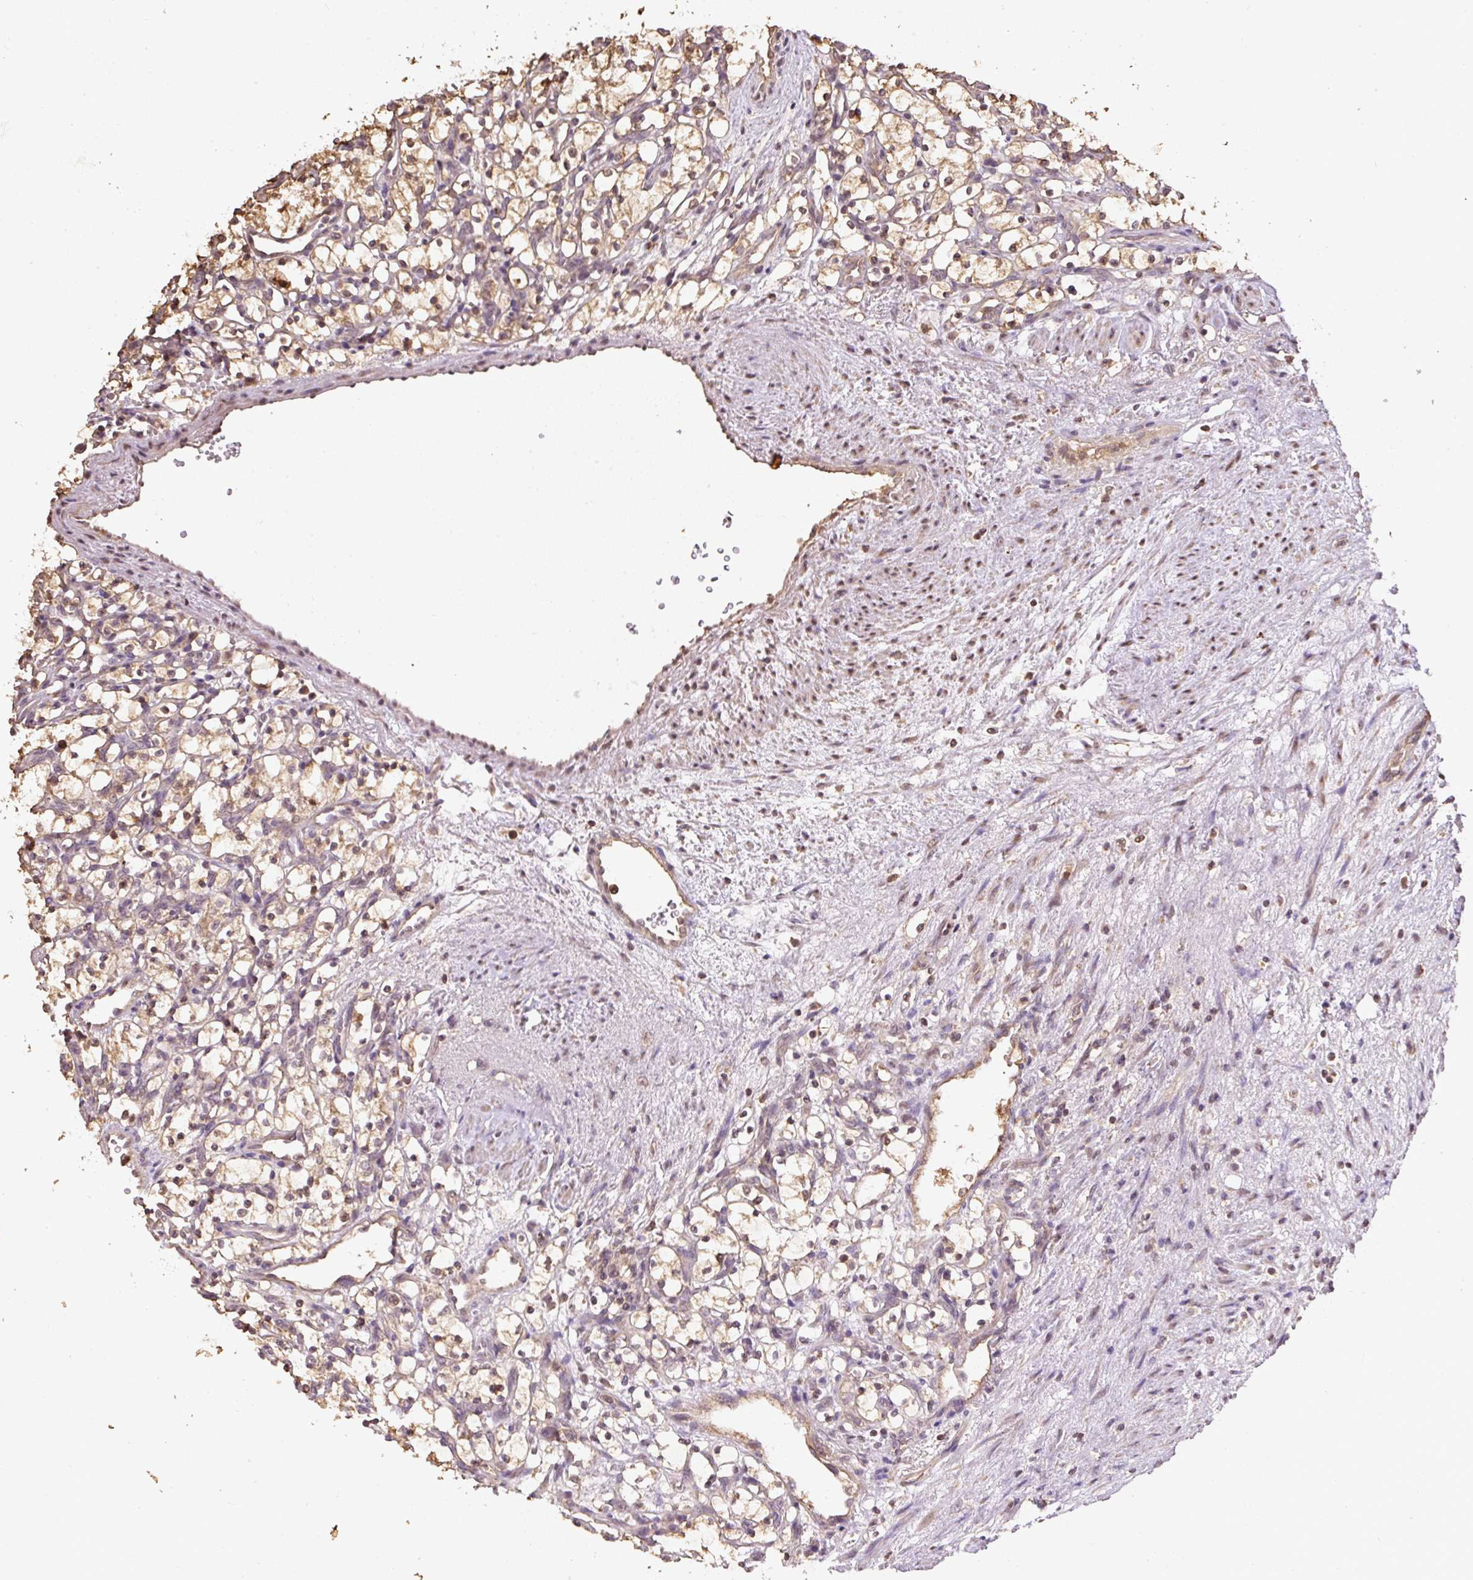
{"staining": {"intensity": "weak", "quantity": ">75%", "location": "cytoplasmic/membranous,nuclear"}, "tissue": "renal cancer", "cell_type": "Tumor cells", "image_type": "cancer", "snomed": [{"axis": "morphology", "description": "Adenocarcinoma, NOS"}, {"axis": "topography", "description": "Kidney"}], "caption": "The photomicrograph shows staining of adenocarcinoma (renal), revealing weak cytoplasmic/membranous and nuclear protein expression (brown color) within tumor cells.", "gene": "TMEM170B", "patient": {"sex": "female", "age": 69}}